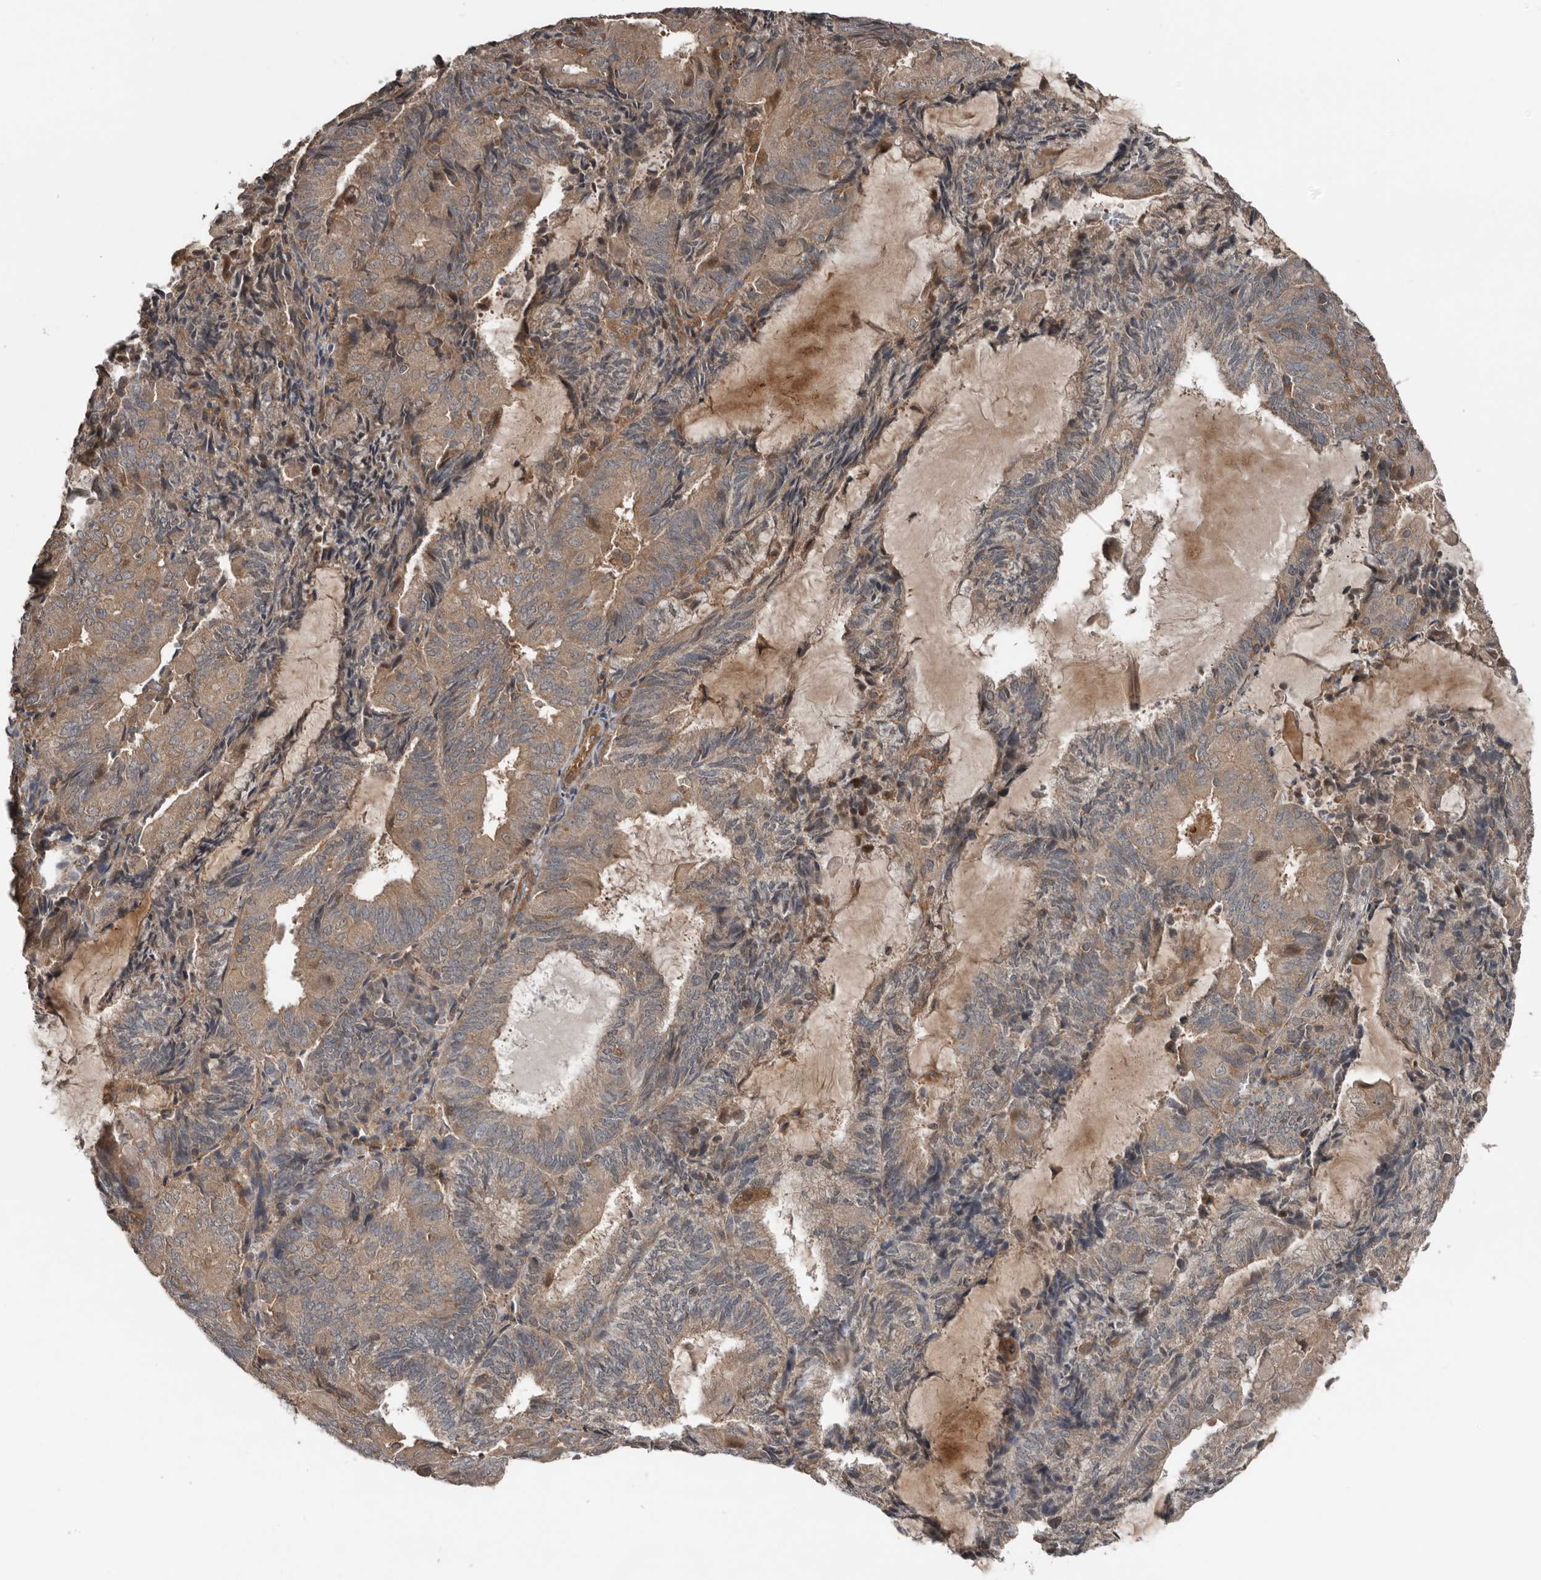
{"staining": {"intensity": "weak", "quantity": ">75%", "location": "cytoplasmic/membranous"}, "tissue": "endometrial cancer", "cell_type": "Tumor cells", "image_type": "cancer", "snomed": [{"axis": "morphology", "description": "Adenocarcinoma, NOS"}, {"axis": "topography", "description": "Endometrium"}], "caption": "Endometrial cancer was stained to show a protein in brown. There is low levels of weak cytoplasmic/membranous positivity in about >75% of tumor cells.", "gene": "DNAJB4", "patient": {"sex": "female", "age": 81}}